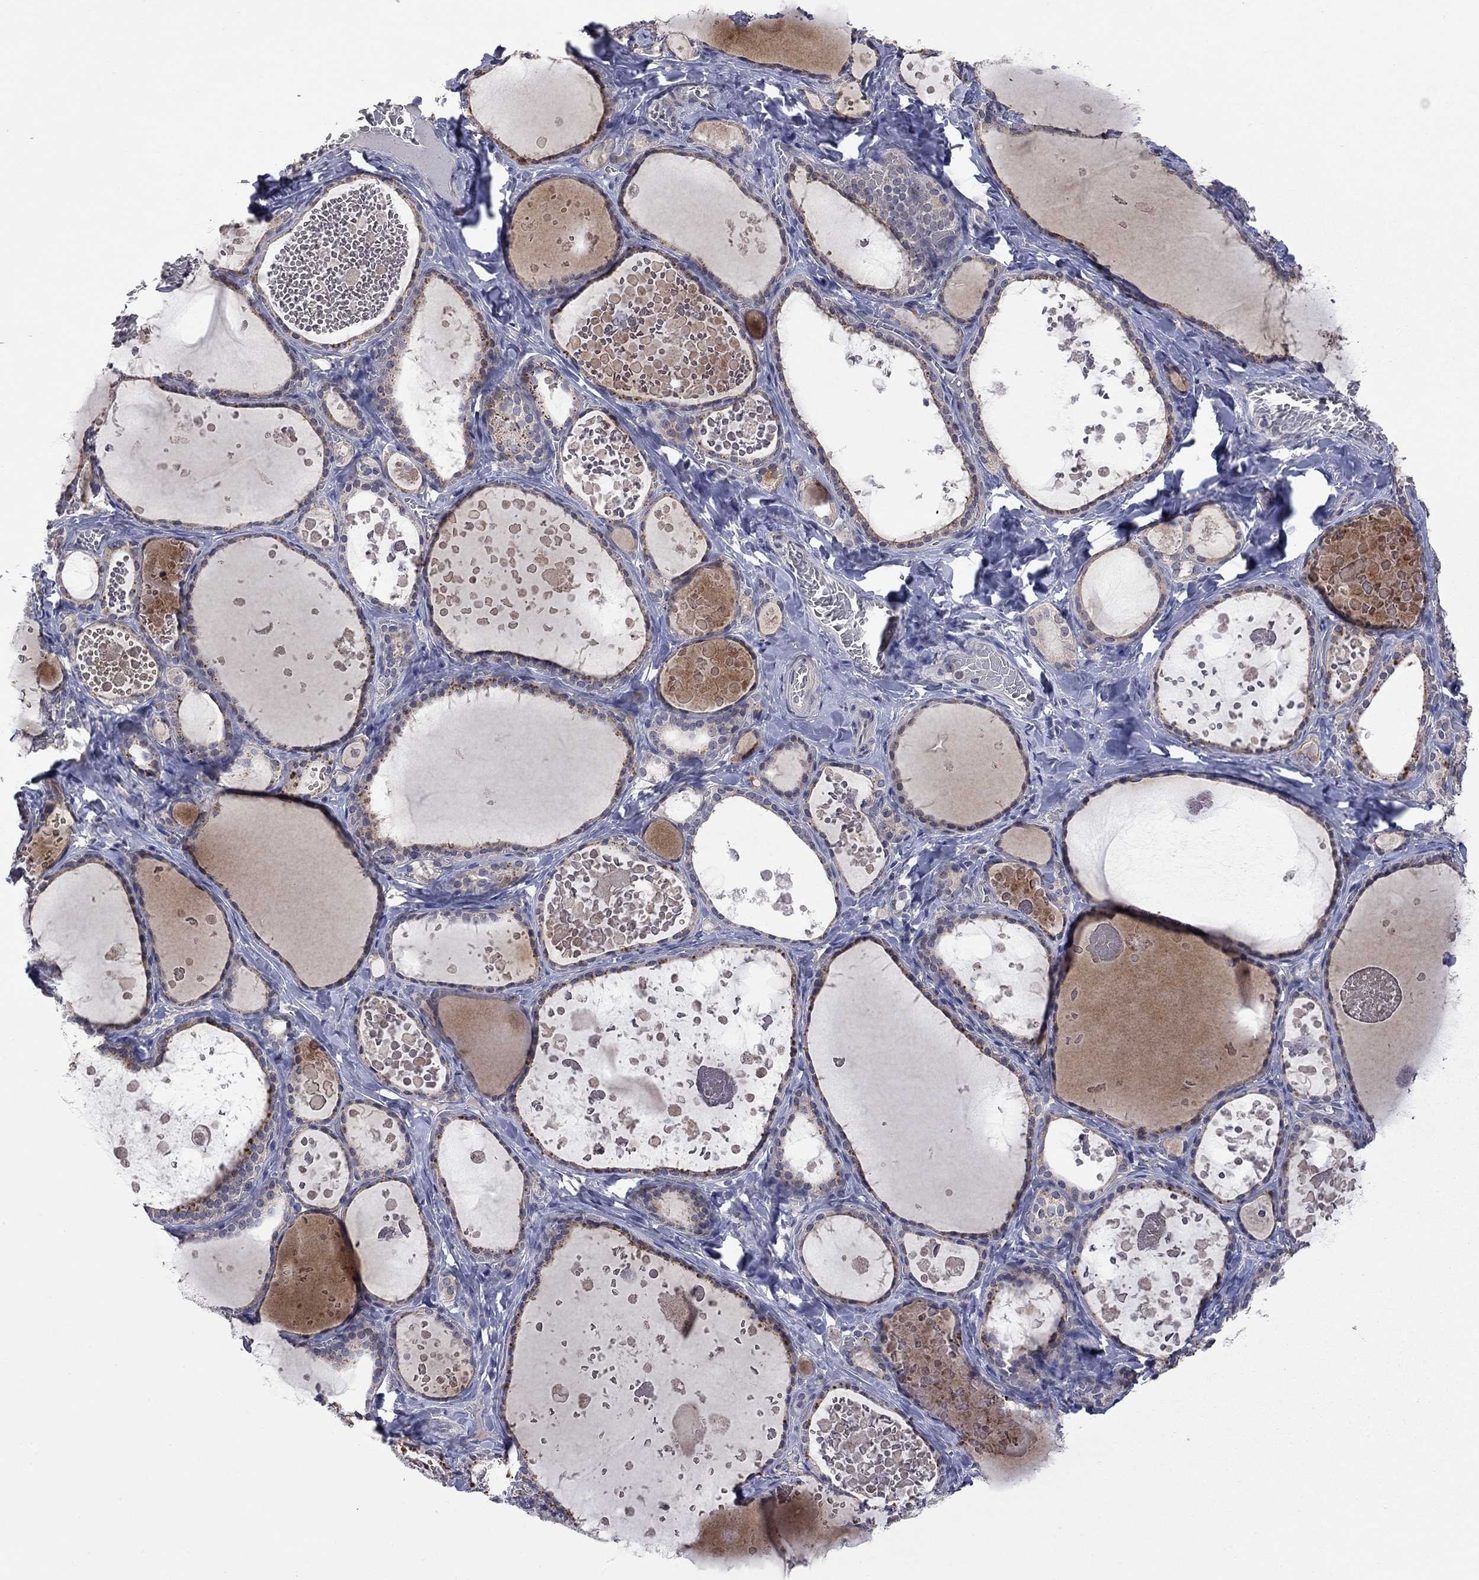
{"staining": {"intensity": "weak", "quantity": "25%-75%", "location": "cytoplasmic/membranous"}, "tissue": "thyroid gland", "cell_type": "Glandular cells", "image_type": "normal", "snomed": [{"axis": "morphology", "description": "Normal tissue, NOS"}, {"axis": "topography", "description": "Thyroid gland"}], "caption": "Immunohistochemical staining of normal human thyroid gland reveals 25%-75% levels of weak cytoplasmic/membranous protein staining in about 25%-75% of glandular cells.", "gene": "FABP12", "patient": {"sex": "female", "age": 56}}